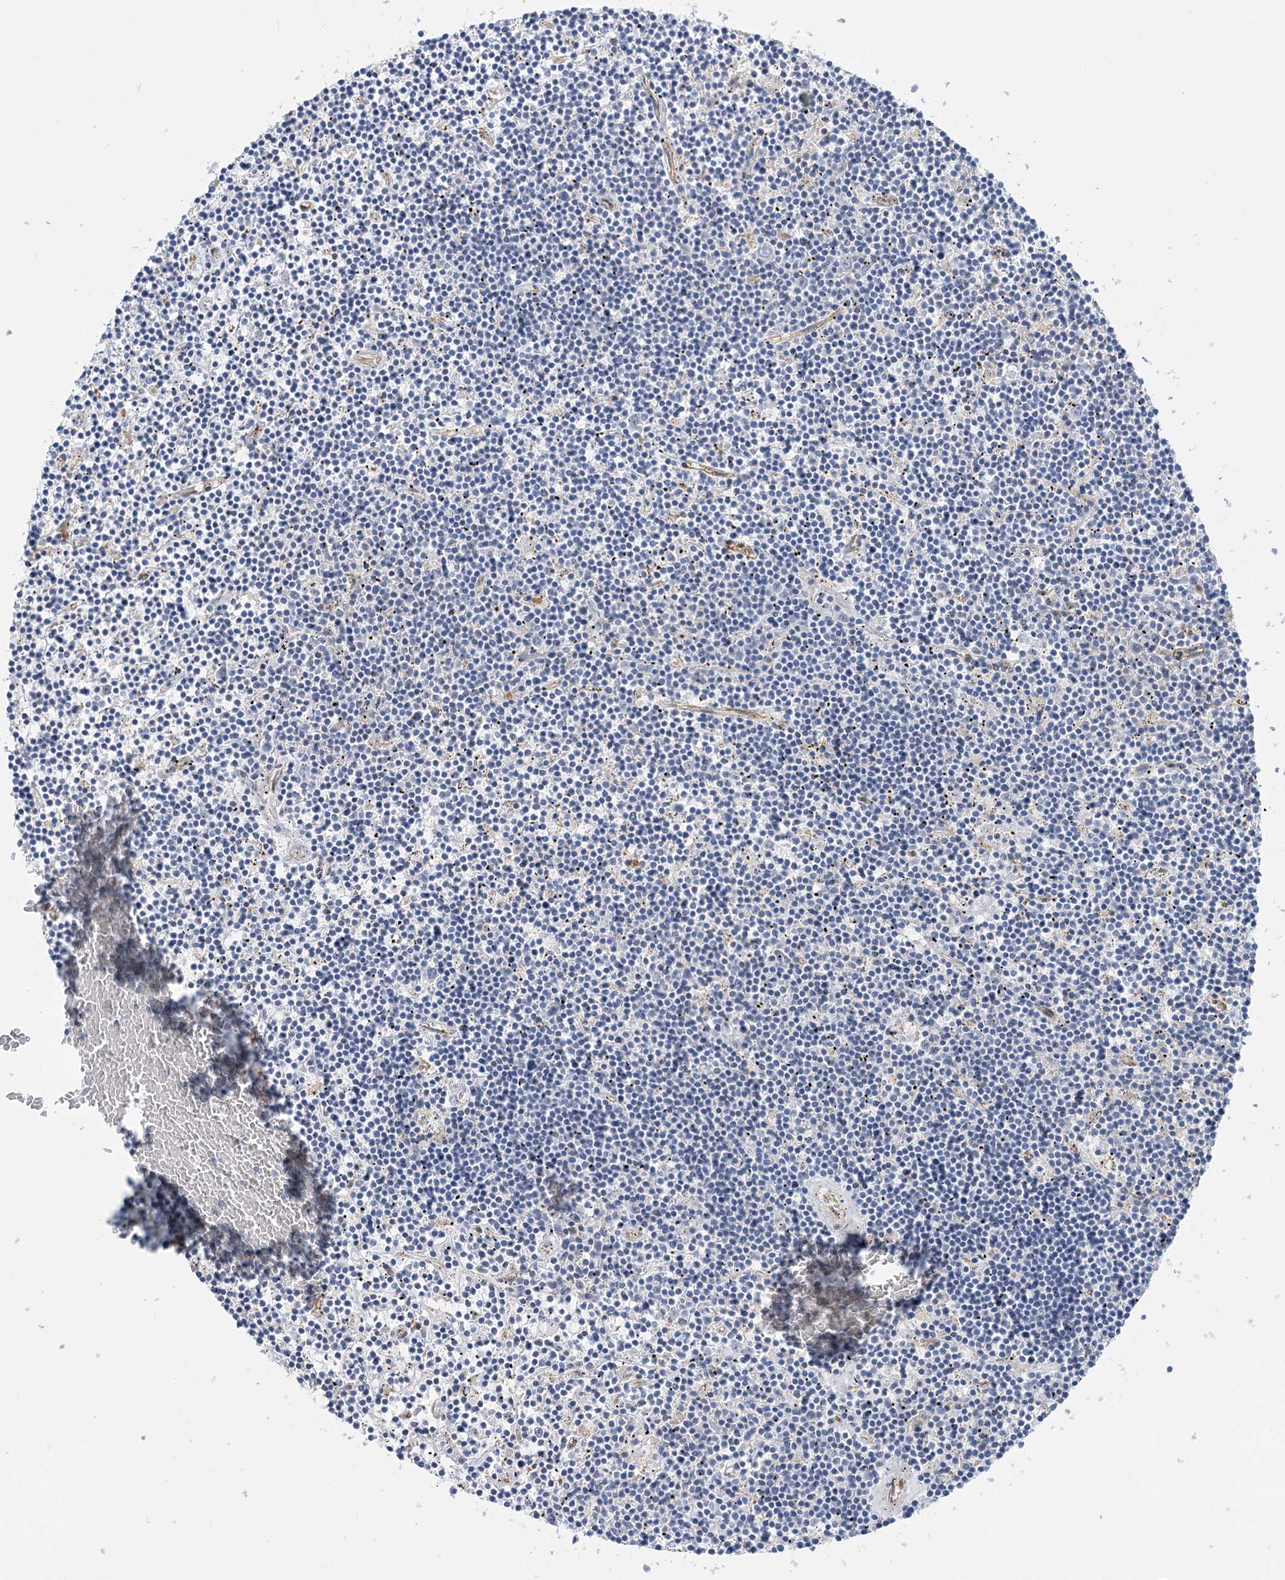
{"staining": {"intensity": "negative", "quantity": "none", "location": "none"}, "tissue": "lymphoma", "cell_type": "Tumor cells", "image_type": "cancer", "snomed": [{"axis": "morphology", "description": "Malignant lymphoma, non-Hodgkin's type, Low grade"}, {"axis": "topography", "description": "Spleen"}], "caption": "Immunohistochemistry (IHC) image of neoplastic tissue: low-grade malignant lymphoma, non-Hodgkin's type stained with DAB (3,3'-diaminobenzidine) reveals no significant protein positivity in tumor cells.", "gene": "GUSB", "patient": {"sex": "male", "age": 76}}